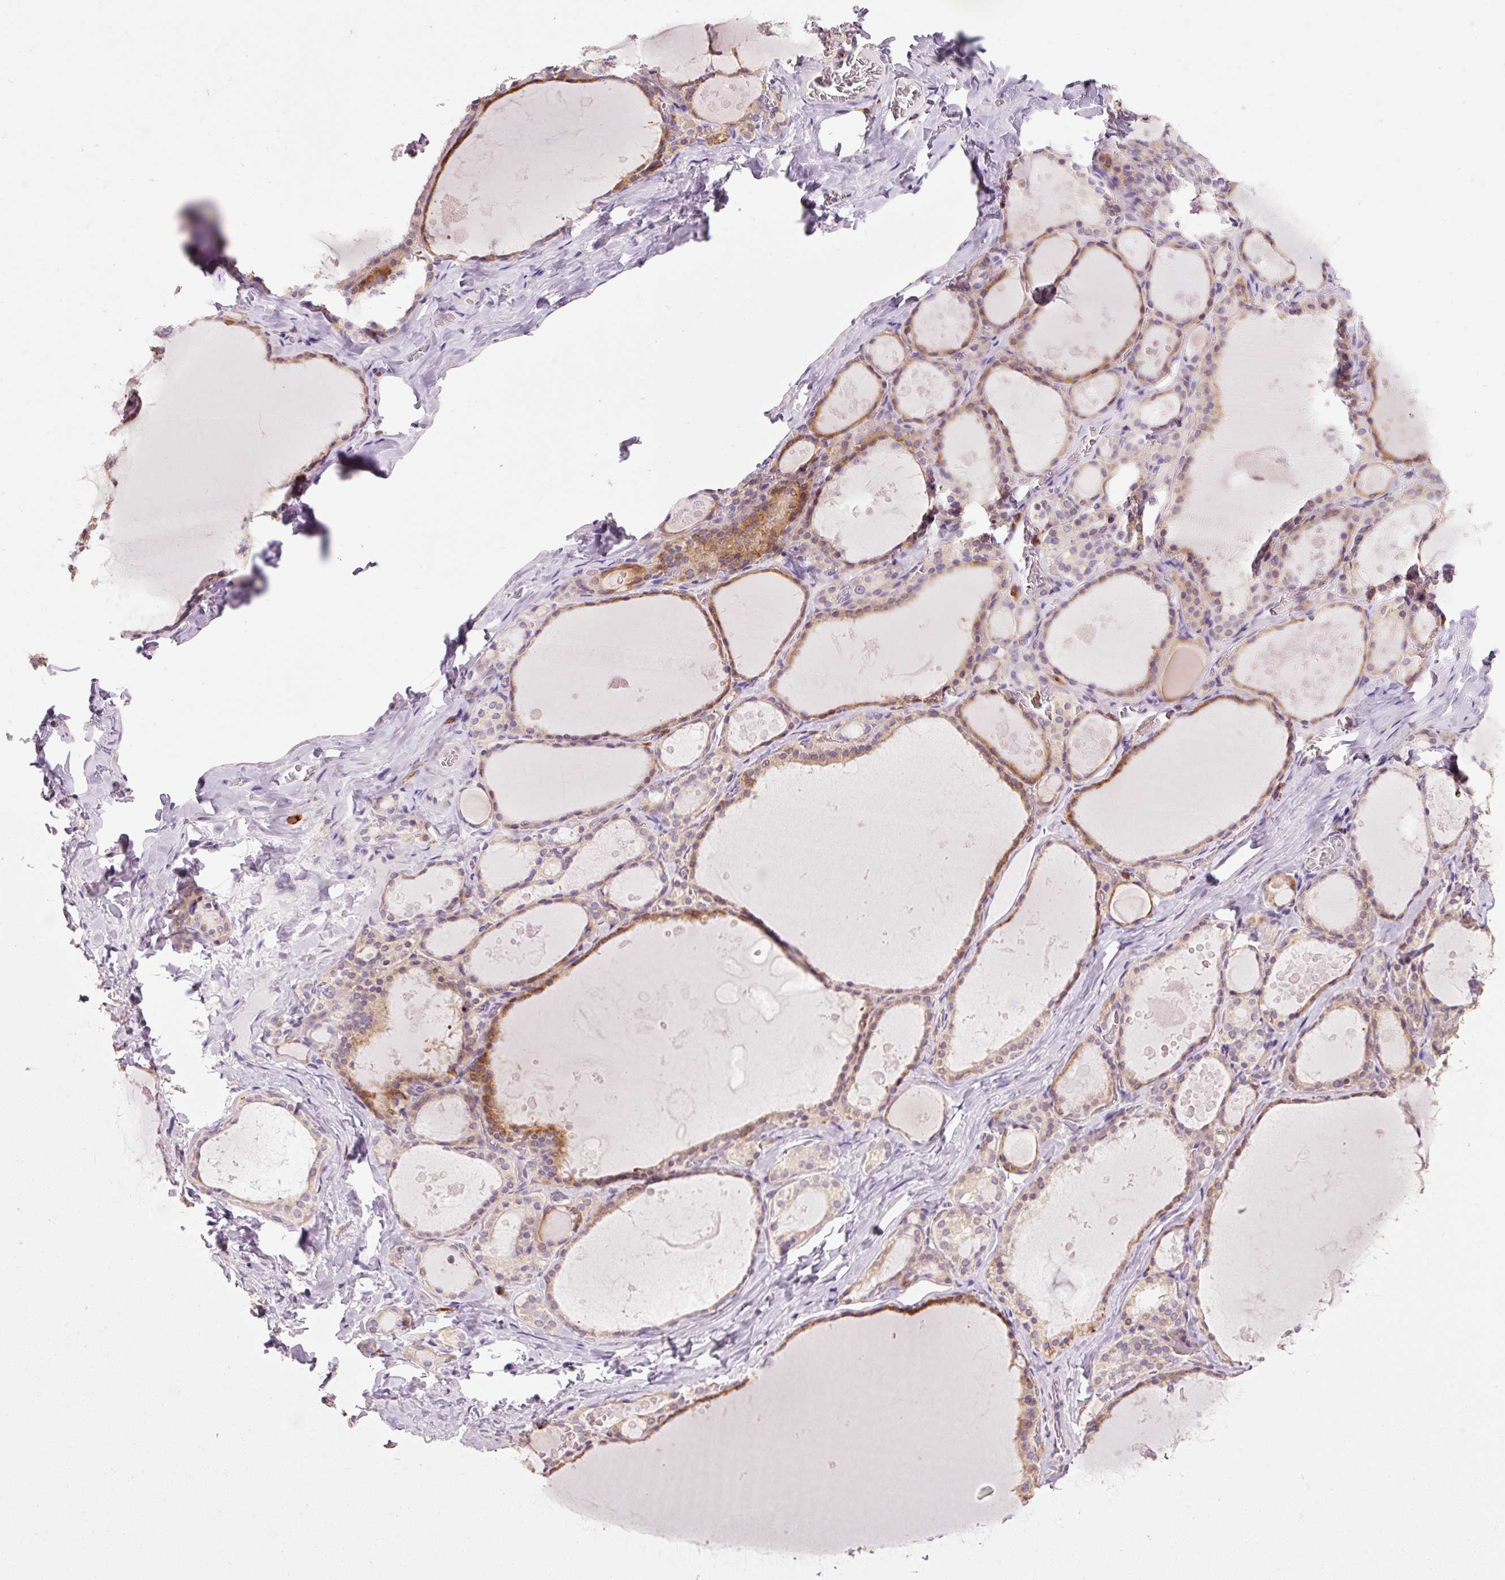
{"staining": {"intensity": "strong", "quantity": "25%-75%", "location": "cytoplasmic/membranous"}, "tissue": "thyroid gland", "cell_type": "Glandular cells", "image_type": "normal", "snomed": [{"axis": "morphology", "description": "Normal tissue, NOS"}, {"axis": "topography", "description": "Thyroid gland"}], "caption": "Immunohistochemistry (IHC) of normal thyroid gland exhibits high levels of strong cytoplasmic/membranous positivity in approximately 25%-75% of glandular cells. The staining was performed using DAB, with brown indicating positive protein expression. Nuclei are stained blue with hematoxylin.", "gene": "HAX1", "patient": {"sex": "male", "age": 56}}